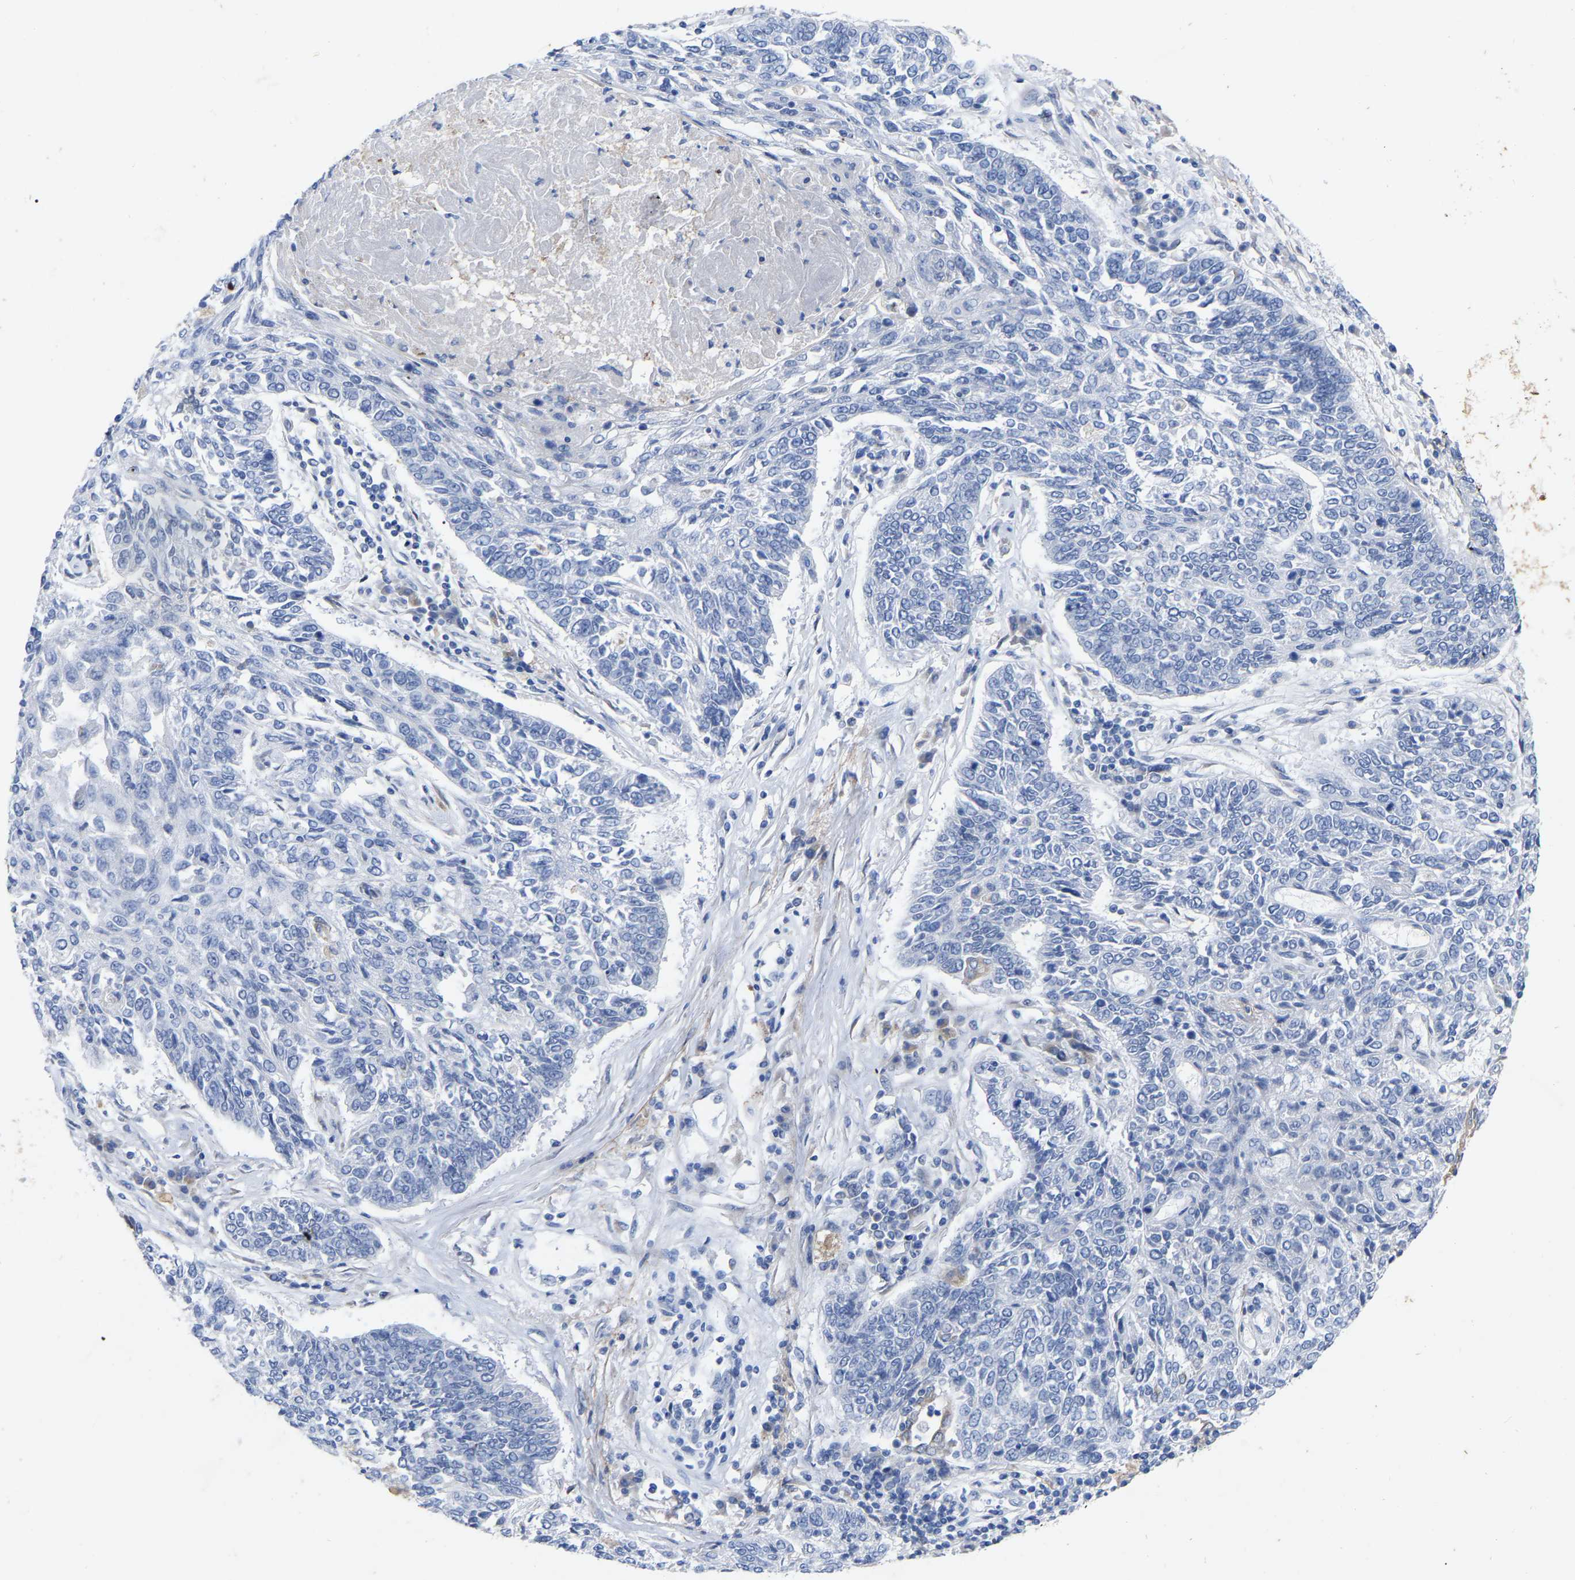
{"staining": {"intensity": "negative", "quantity": "none", "location": "none"}, "tissue": "lung cancer", "cell_type": "Tumor cells", "image_type": "cancer", "snomed": [{"axis": "morphology", "description": "Normal tissue, NOS"}, {"axis": "morphology", "description": "Squamous cell carcinoma, NOS"}, {"axis": "topography", "description": "Cartilage tissue"}, {"axis": "topography", "description": "Bronchus"}, {"axis": "topography", "description": "Lung"}], "caption": "This is a photomicrograph of immunohistochemistry (IHC) staining of lung cancer, which shows no expression in tumor cells.", "gene": "STRIP2", "patient": {"sex": "female", "age": 49}}